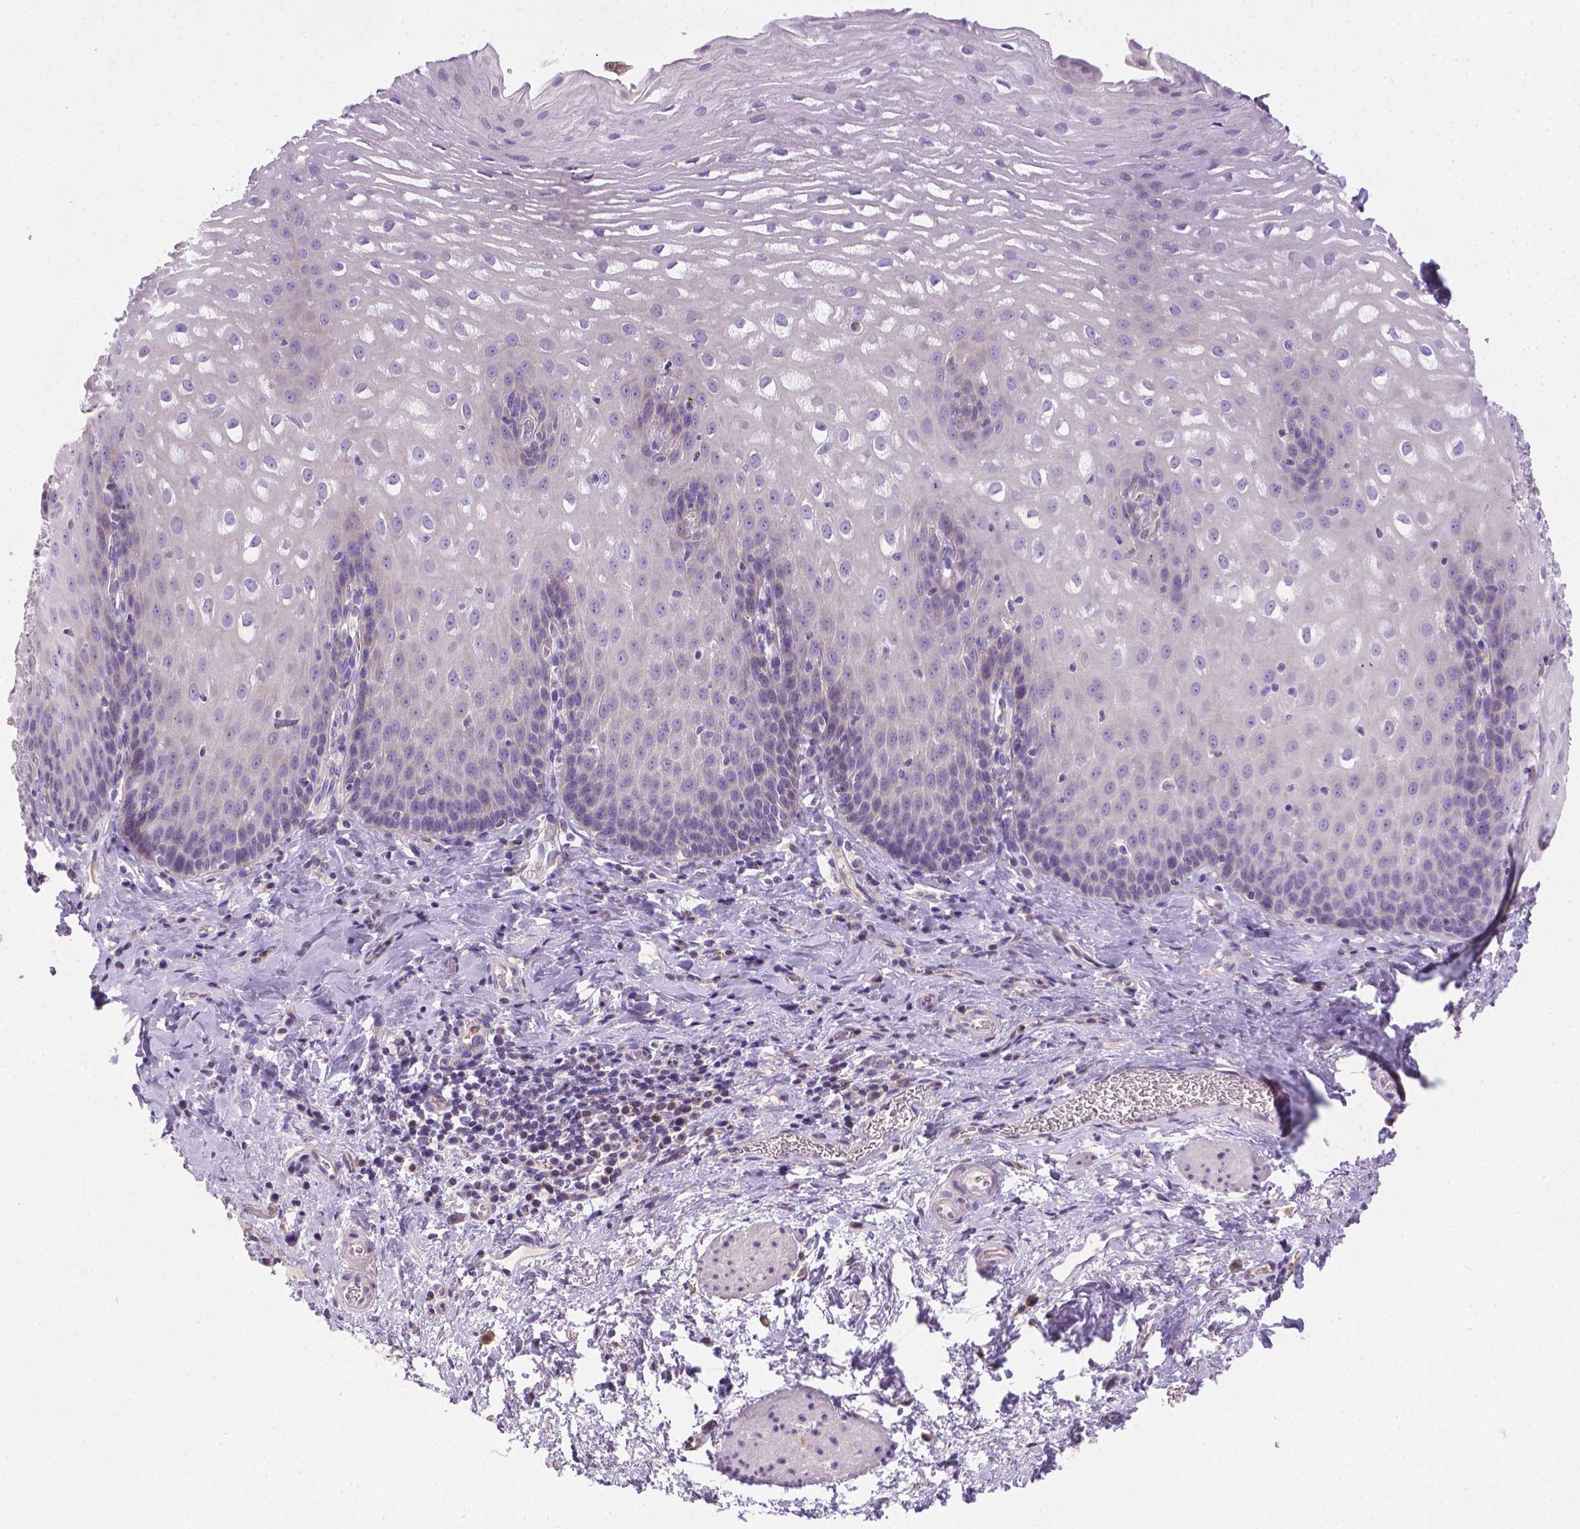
{"staining": {"intensity": "negative", "quantity": "none", "location": "none"}, "tissue": "esophagus", "cell_type": "Squamous epithelial cells", "image_type": "normal", "snomed": [{"axis": "morphology", "description": "Normal tissue, NOS"}, {"axis": "topography", "description": "Esophagus"}], "caption": "An immunohistochemistry histopathology image of unremarkable esophagus is shown. There is no staining in squamous epithelial cells of esophagus.", "gene": "TM4SF18", "patient": {"sex": "male", "age": 68}}